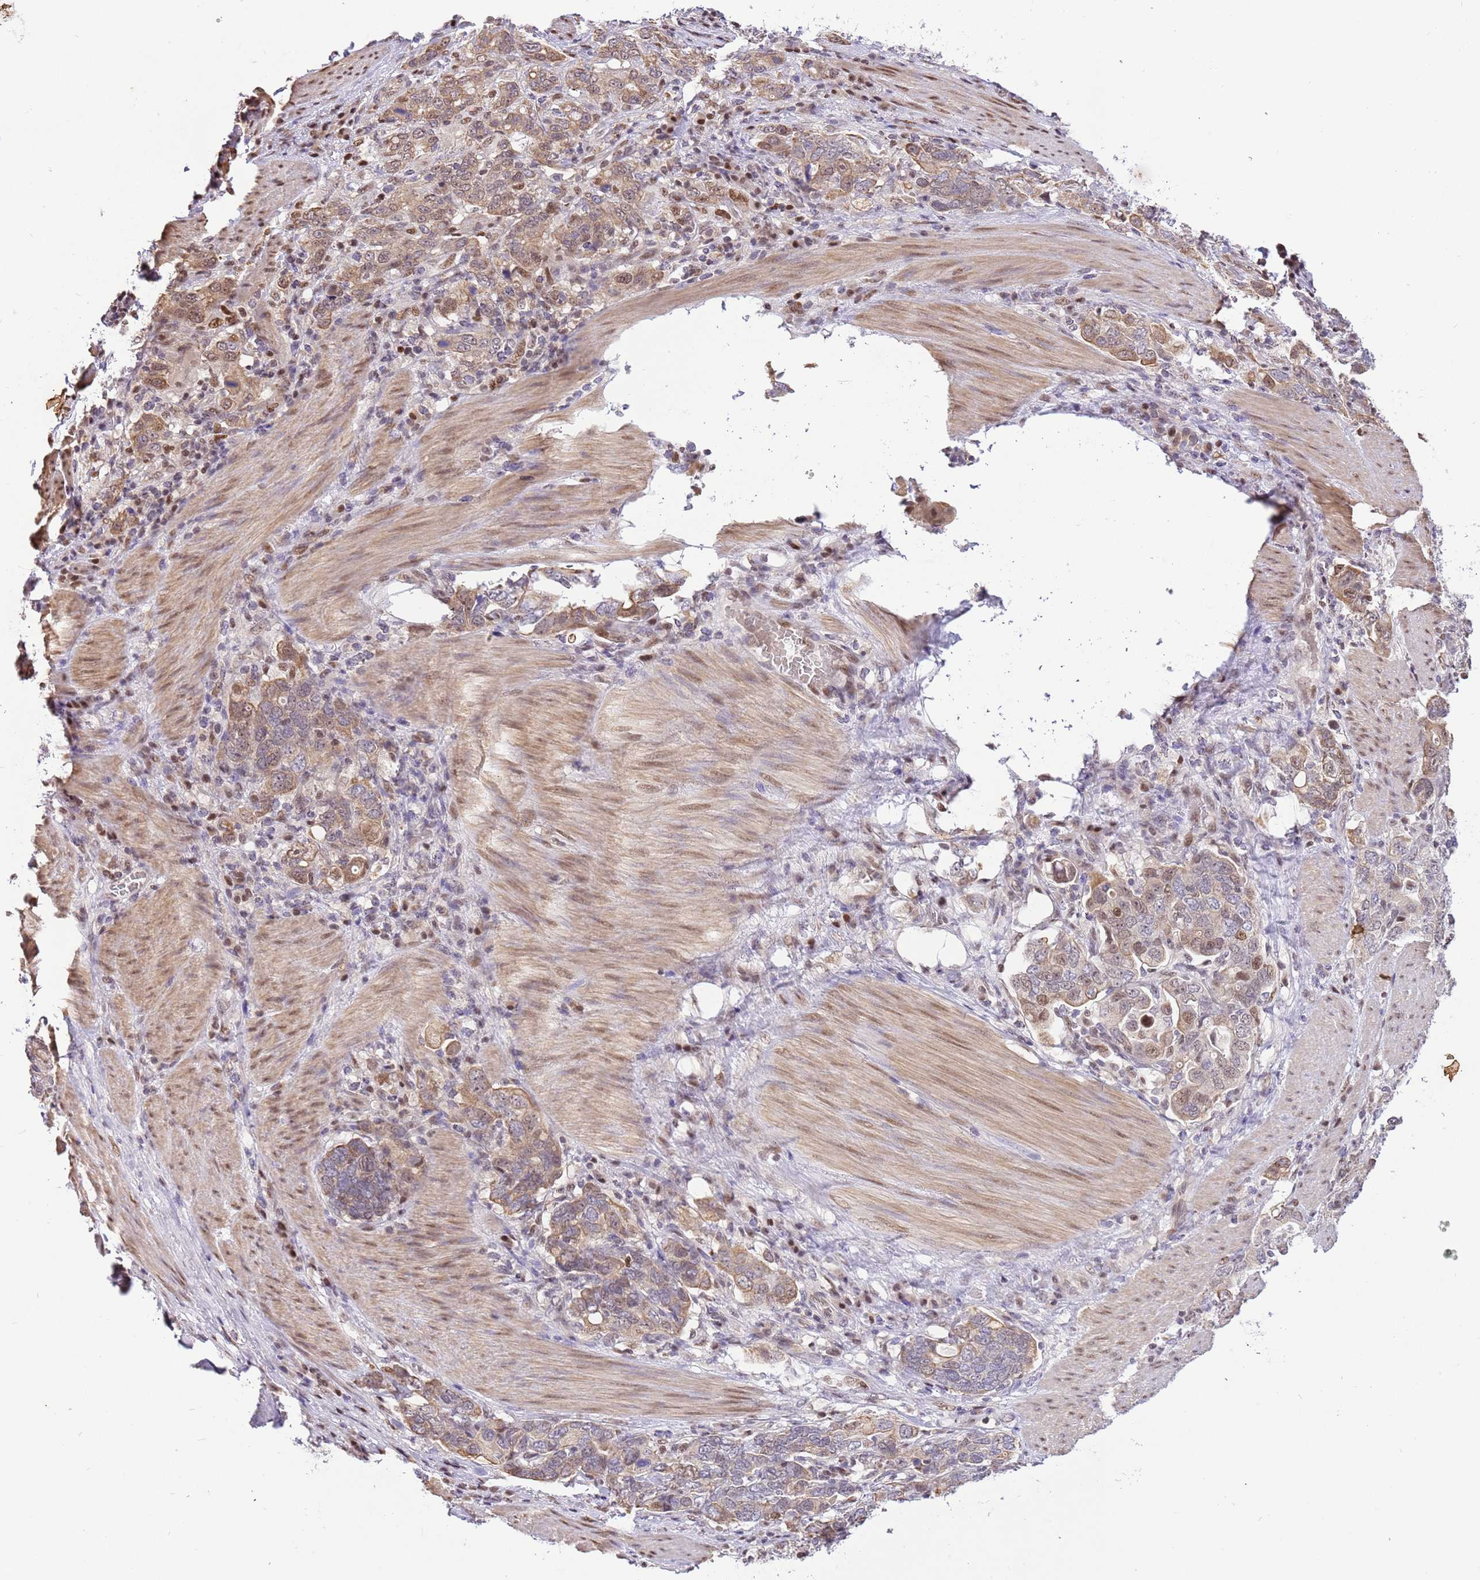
{"staining": {"intensity": "weak", "quantity": ">75%", "location": "cytoplasmic/membranous,nuclear"}, "tissue": "stomach cancer", "cell_type": "Tumor cells", "image_type": "cancer", "snomed": [{"axis": "morphology", "description": "Adenocarcinoma, NOS"}, {"axis": "topography", "description": "Stomach, upper"}, {"axis": "topography", "description": "Stomach"}], "caption": "Immunohistochemical staining of human adenocarcinoma (stomach) displays low levels of weak cytoplasmic/membranous and nuclear staining in about >75% of tumor cells.", "gene": "RFK", "patient": {"sex": "male", "age": 62}}